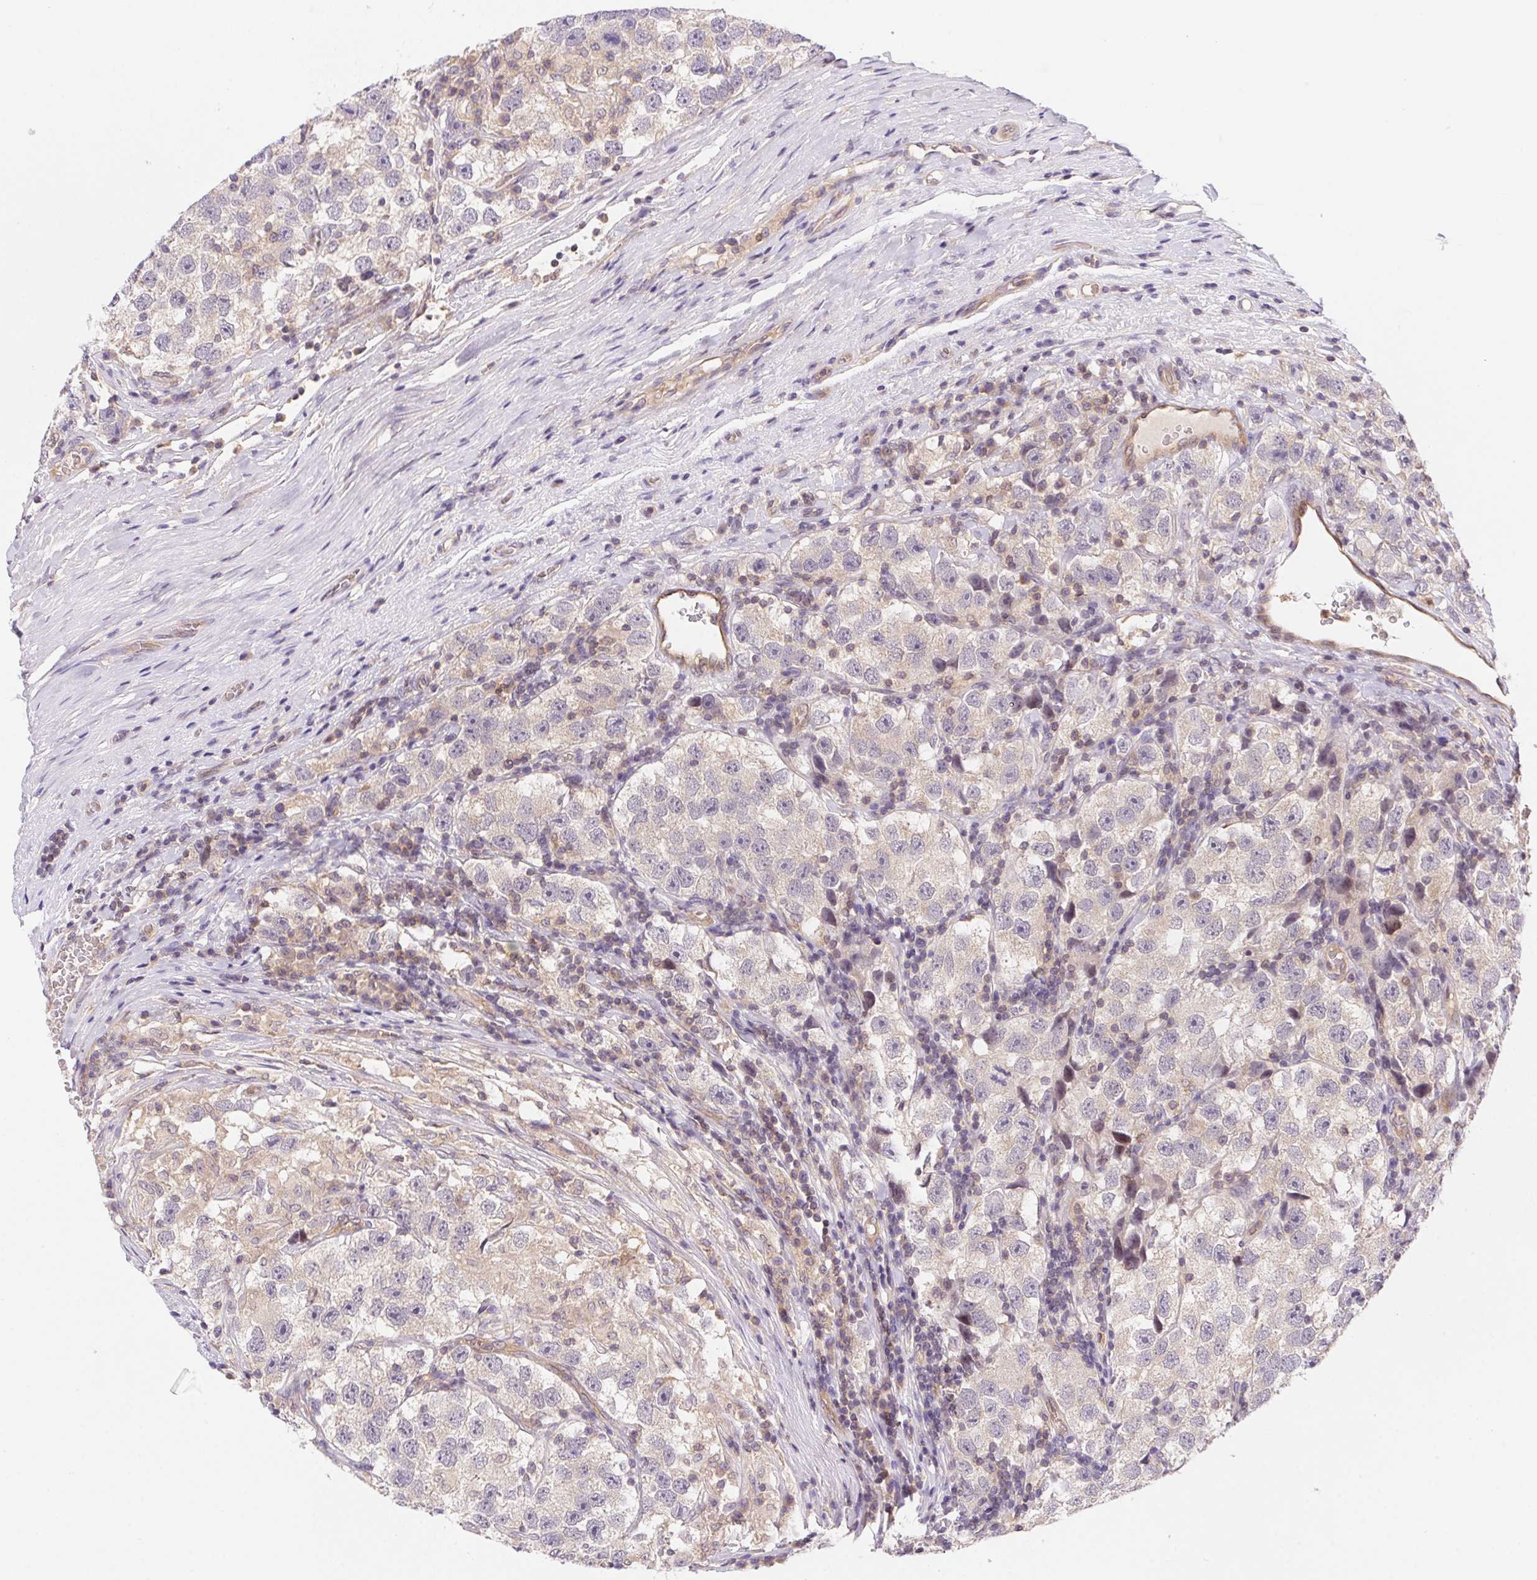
{"staining": {"intensity": "weak", "quantity": "<25%", "location": "cytoplasmic/membranous"}, "tissue": "testis cancer", "cell_type": "Tumor cells", "image_type": "cancer", "snomed": [{"axis": "morphology", "description": "Seminoma, NOS"}, {"axis": "topography", "description": "Testis"}], "caption": "DAB (3,3'-diaminobenzidine) immunohistochemical staining of human testis cancer (seminoma) demonstrates no significant expression in tumor cells.", "gene": "PRKAA1", "patient": {"sex": "male", "age": 26}}